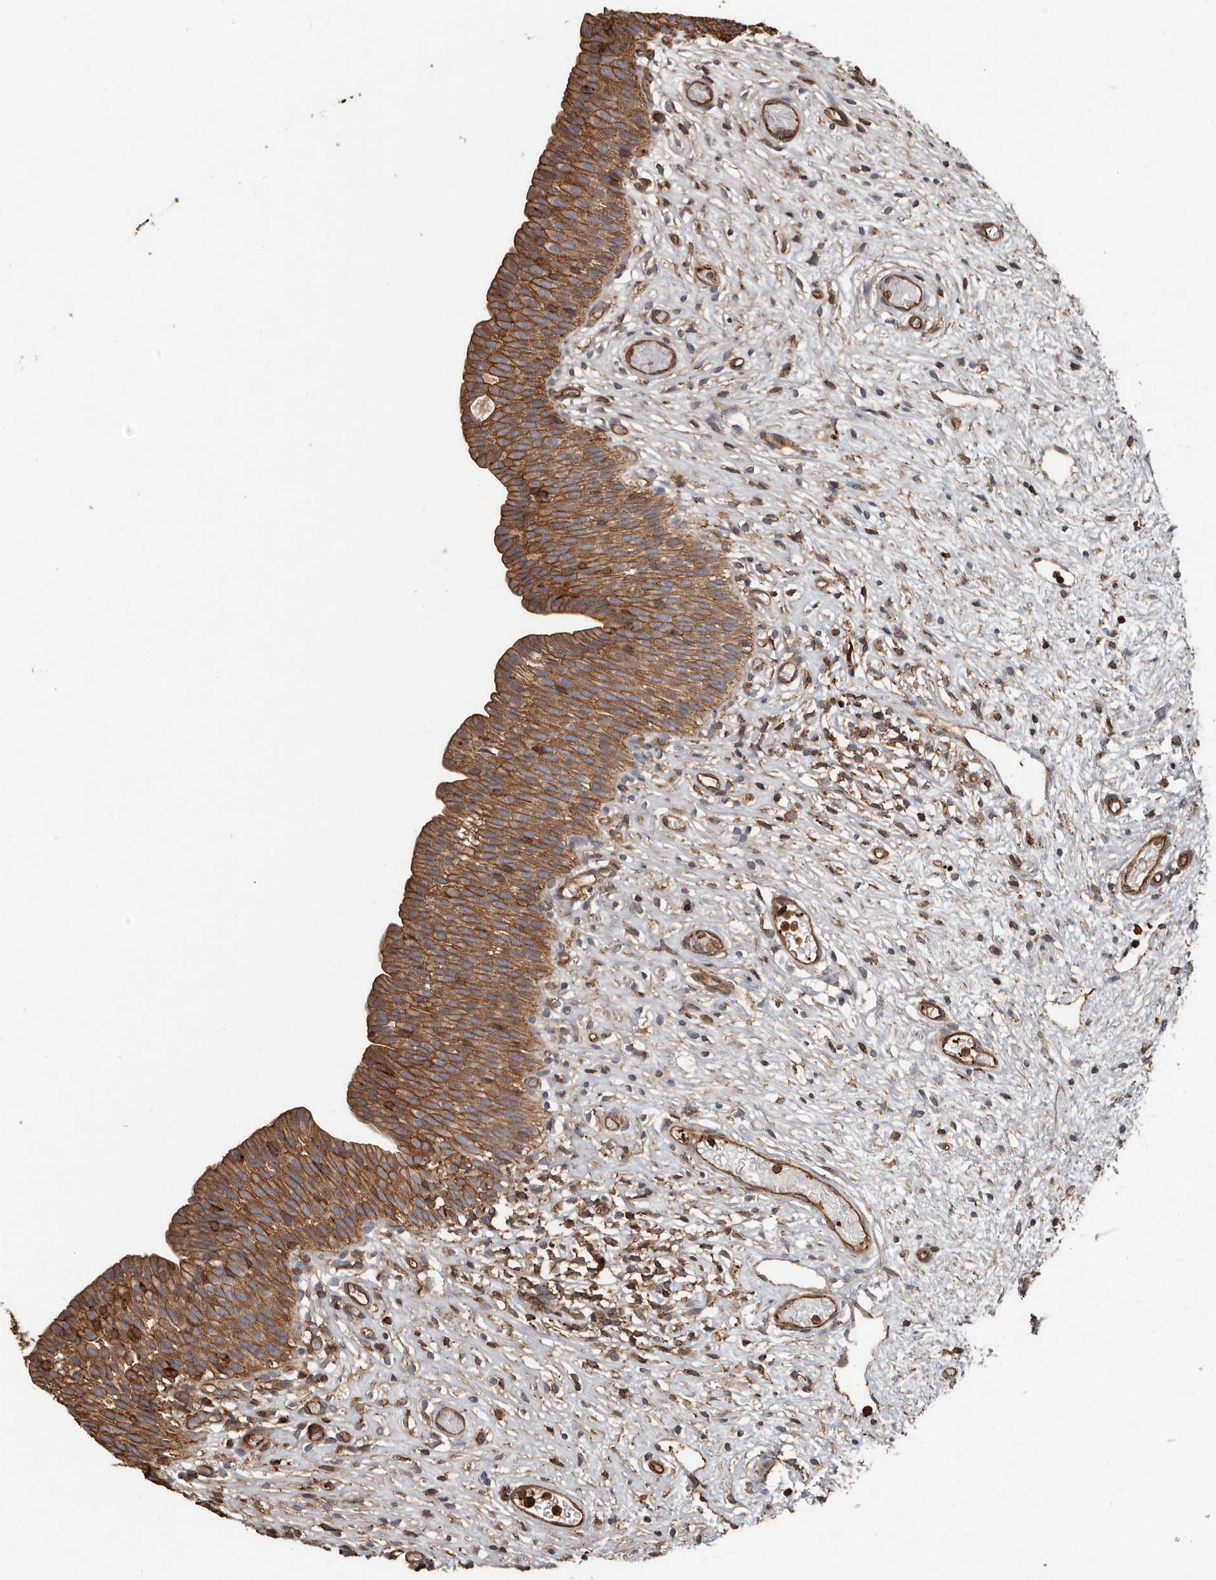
{"staining": {"intensity": "strong", "quantity": ">75%", "location": "cytoplasmic/membranous"}, "tissue": "urinary bladder", "cell_type": "Urothelial cells", "image_type": "normal", "snomed": [{"axis": "morphology", "description": "Transitional cell carcinoma in-situ"}, {"axis": "topography", "description": "Urinary bladder"}], "caption": "Immunohistochemistry photomicrograph of unremarkable urinary bladder stained for a protein (brown), which exhibits high levels of strong cytoplasmic/membranous positivity in about >75% of urothelial cells.", "gene": "DENND6B", "patient": {"sex": "male", "age": 74}}